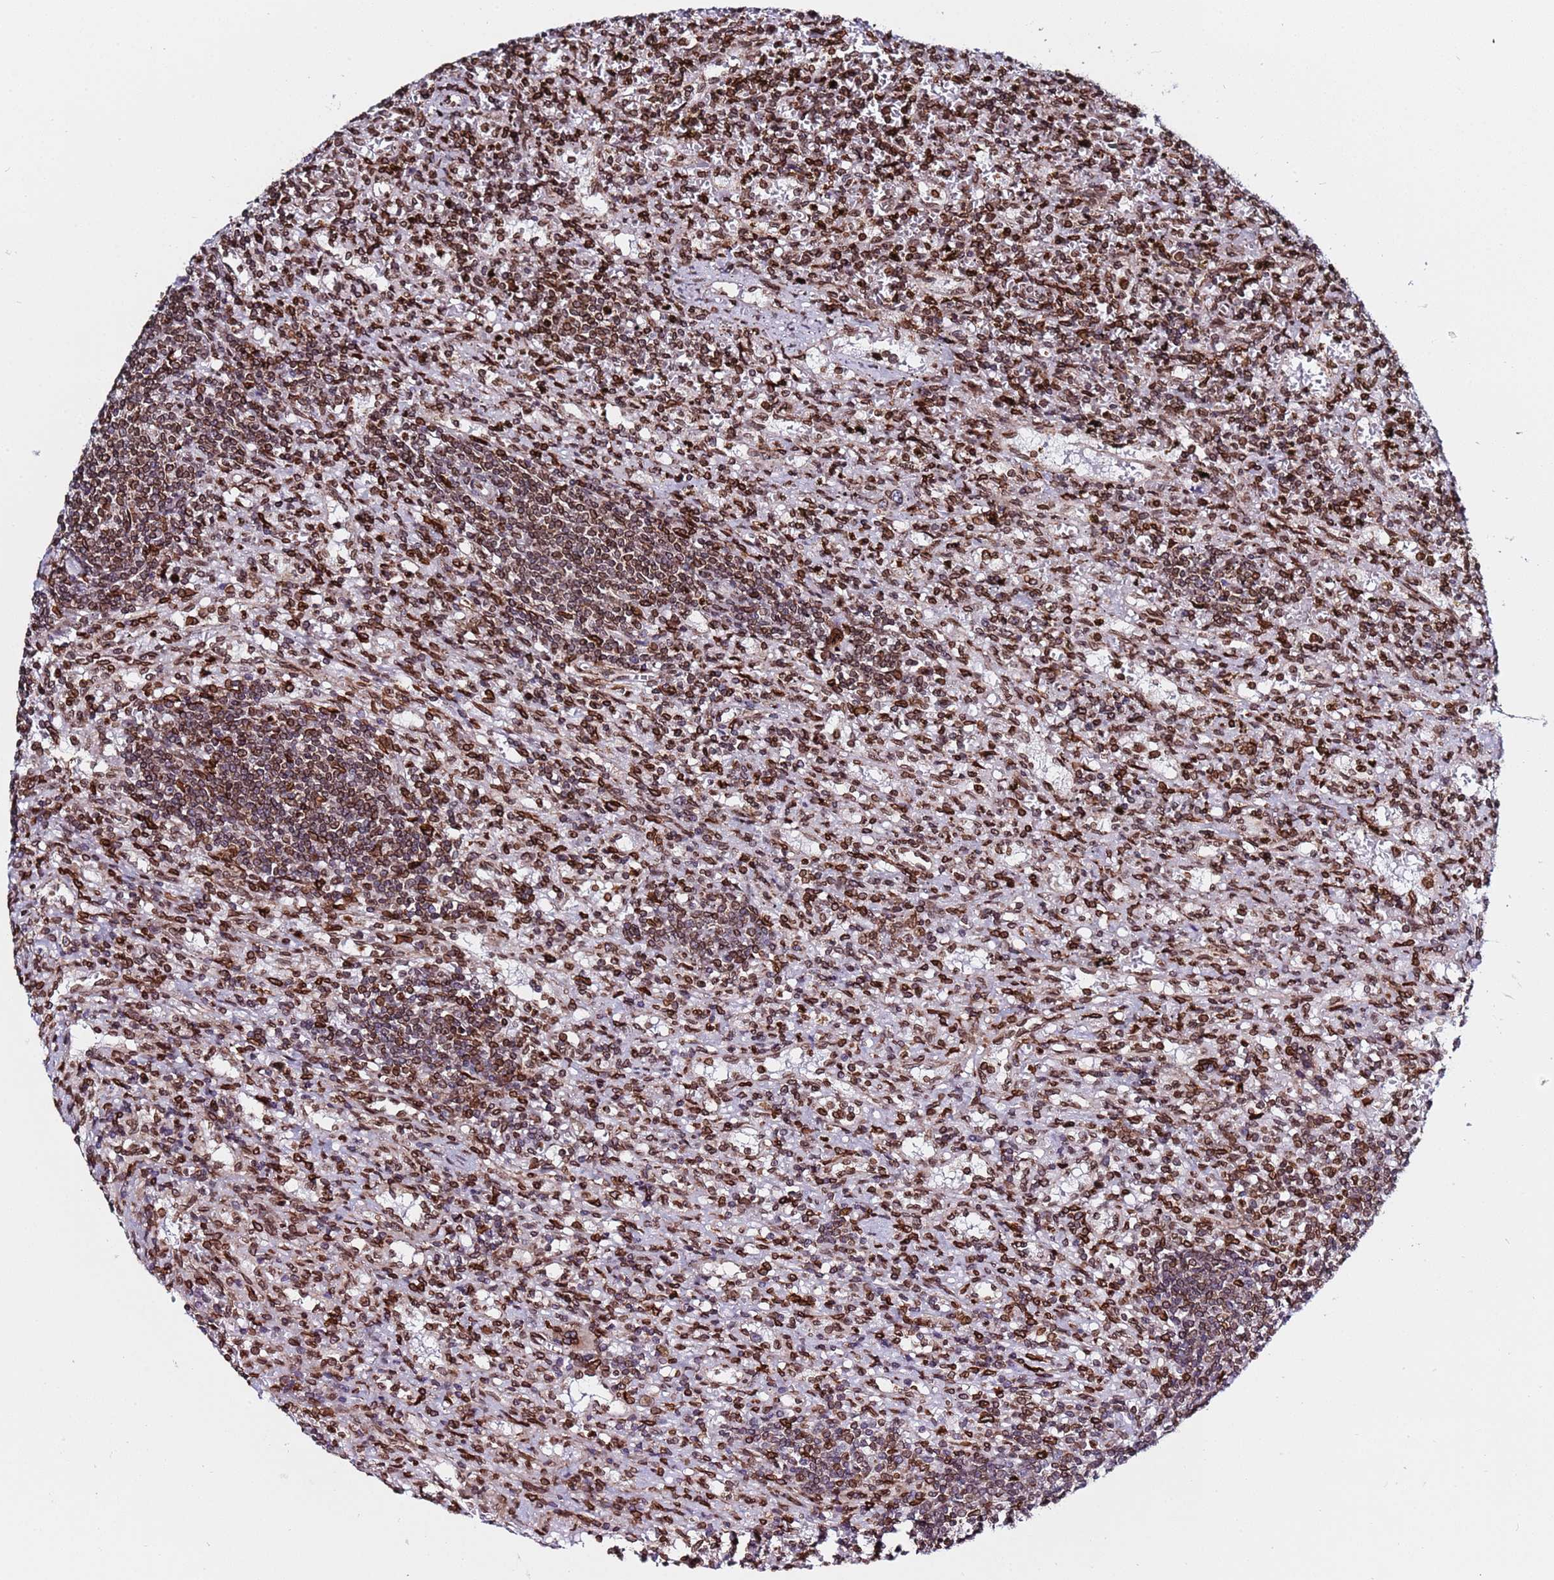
{"staining": {"intensity": "moderate", "quantity": ">75%", "location": "nuclear"}, "tissue": "lymphoma", "cell_type": "Tumor cells", "image_type": "cancer", "snomed": [{"axis": "morphology", "description": "Malignant lymphoma, non-Hodgkin's type, Low grade"}, {"axis": "topography", "description": "Spleen"}], "caption": "Protein analysis of malignant lymphoma, non-Hodgkin's type (low-grade) tissue exhibits moderate nuclear staining in approximately >75% of tumor cells.", "gene": "TOR1AIP1", "patient": {"sex": "male", "age": 76}}